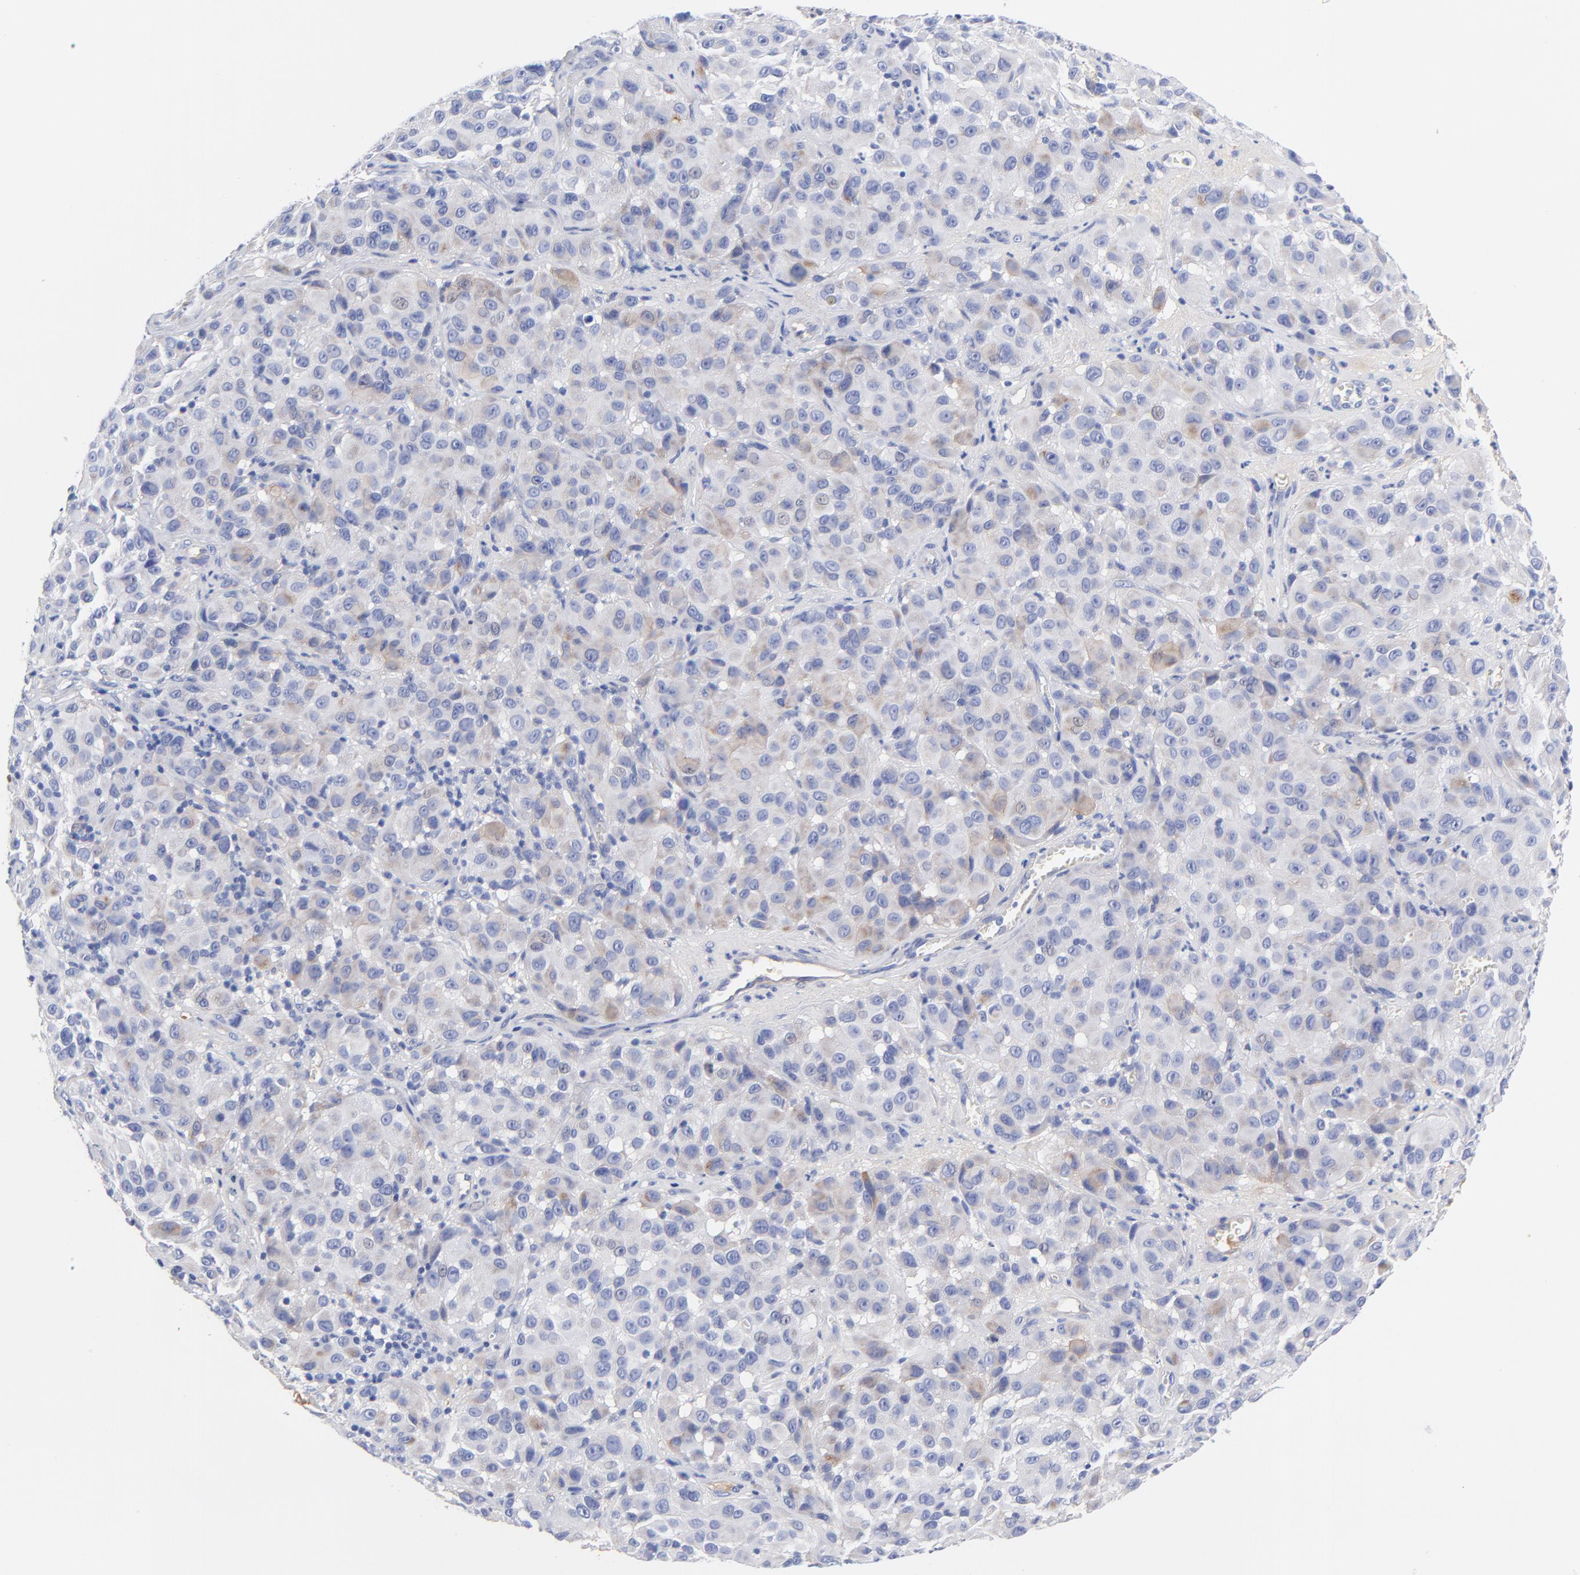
{"staining": {"intensity": "weak", "quantity": "<25%", "location": "cytoplasmic/membranous"}, "tissue": "melanoma", "cell_type": "Tumor cells", "image_type": "cancer", "snomed": [{"axis": "morphology", "description": "Malignant melanoma, NOS"}, {"axis": "topography", "description": "Skin"}], "caption": "Malignant melanoma stained for a protein using IHC reveals no positivity tumor cells.", "gene": "IGLV3-10", "patient": {"sex": "female", "age": 21}}